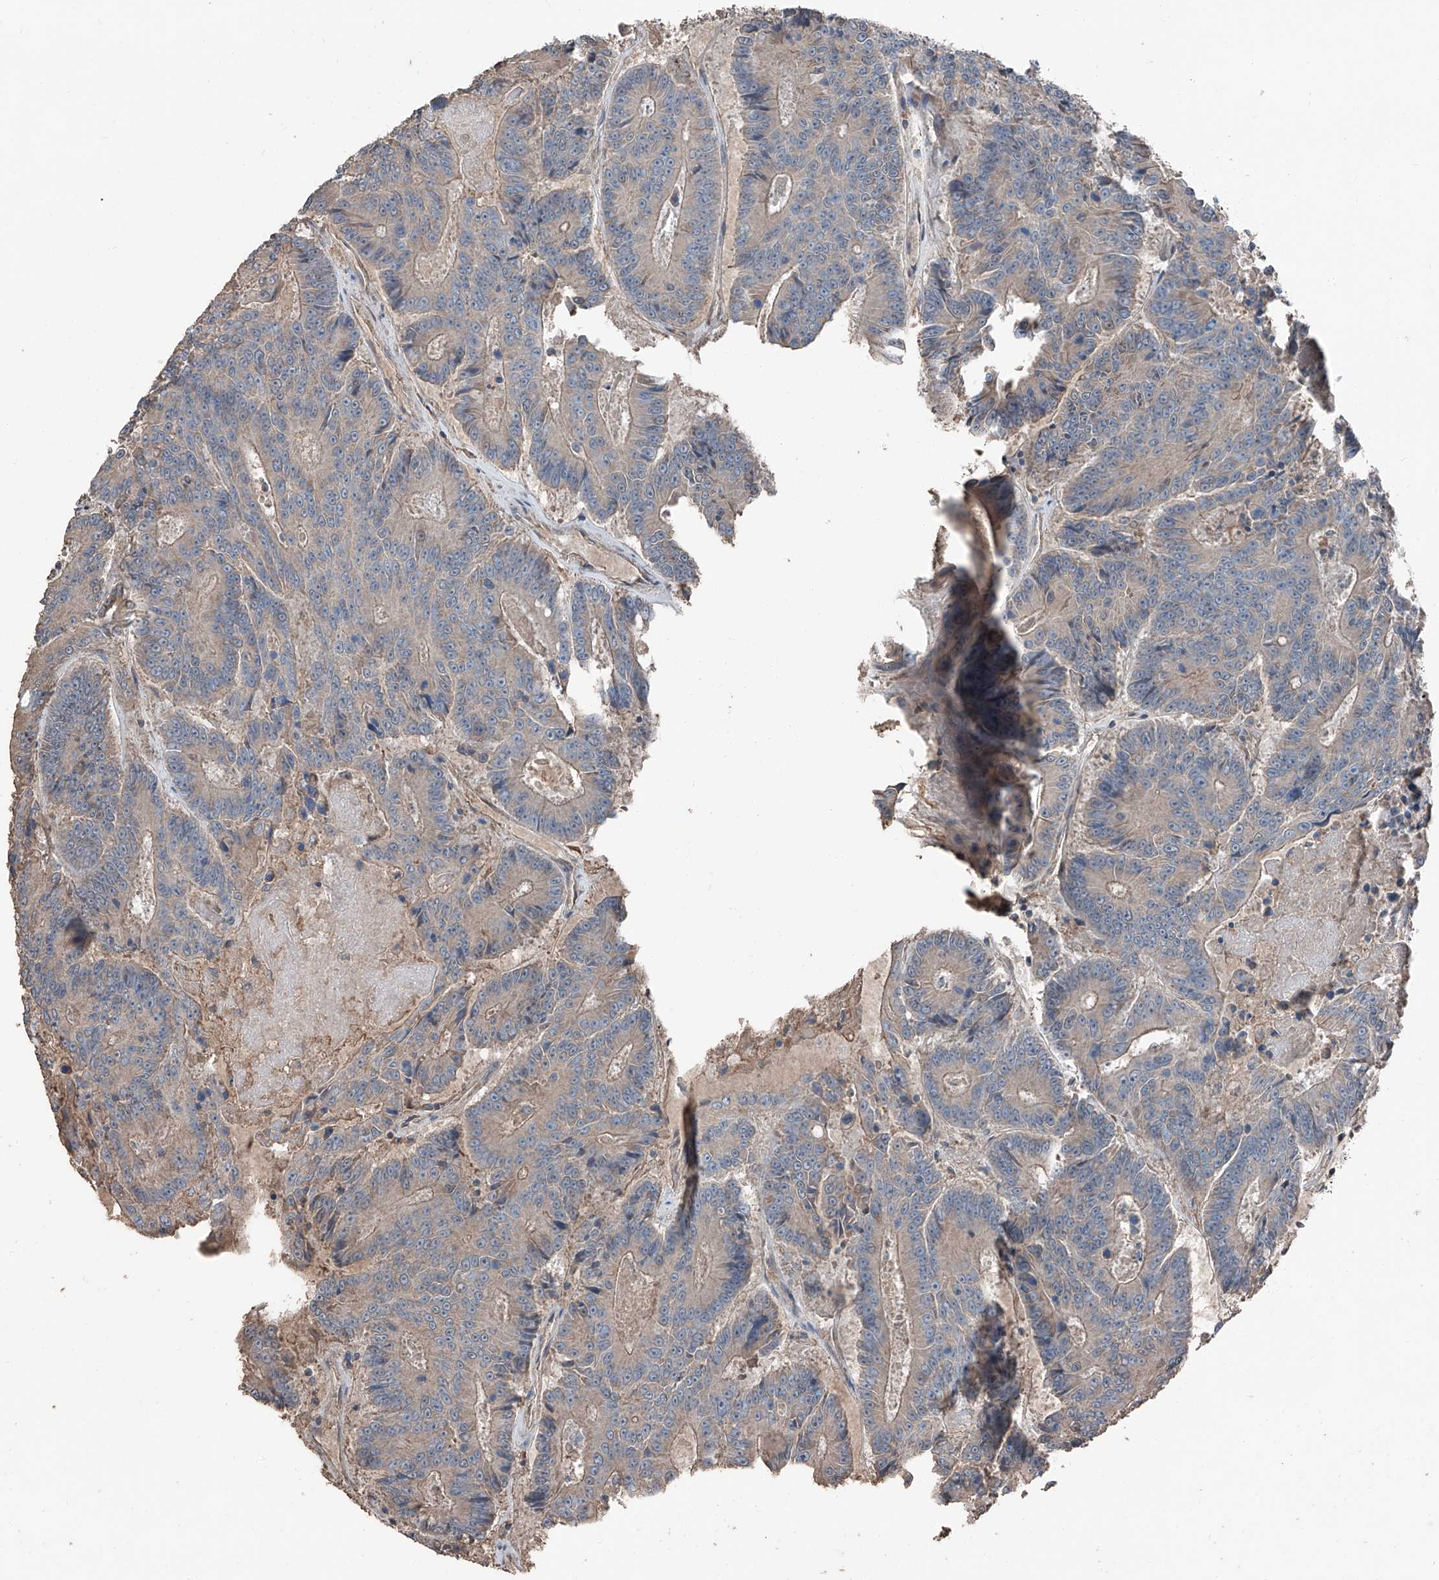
{"staining": {"intensity": "weak", "quantity": "25%-75%", "location": "cytoplasmic/membranous"}, "tissue": "colorectal cancer", "cell_type": "Tumor cells", "image_type": "cancer", "snomed": [{"axis": "morphology", "description": "Adenocarcinoma, NOS"}, {"axis": "topography", "description": "Colon"}], "caption": "Protein expression by immunohistochemistry displays weak cytoplasmic/membranous staining in about 25%-75% of tumor cells in adenocarcinoma (colorectal). Immunohistochemistry (ihc) stains the protein of interest in brown and the nuclei are stained blue.", "gene": "MAMLD1", "patient": {"sex": "male", "age": 83}}